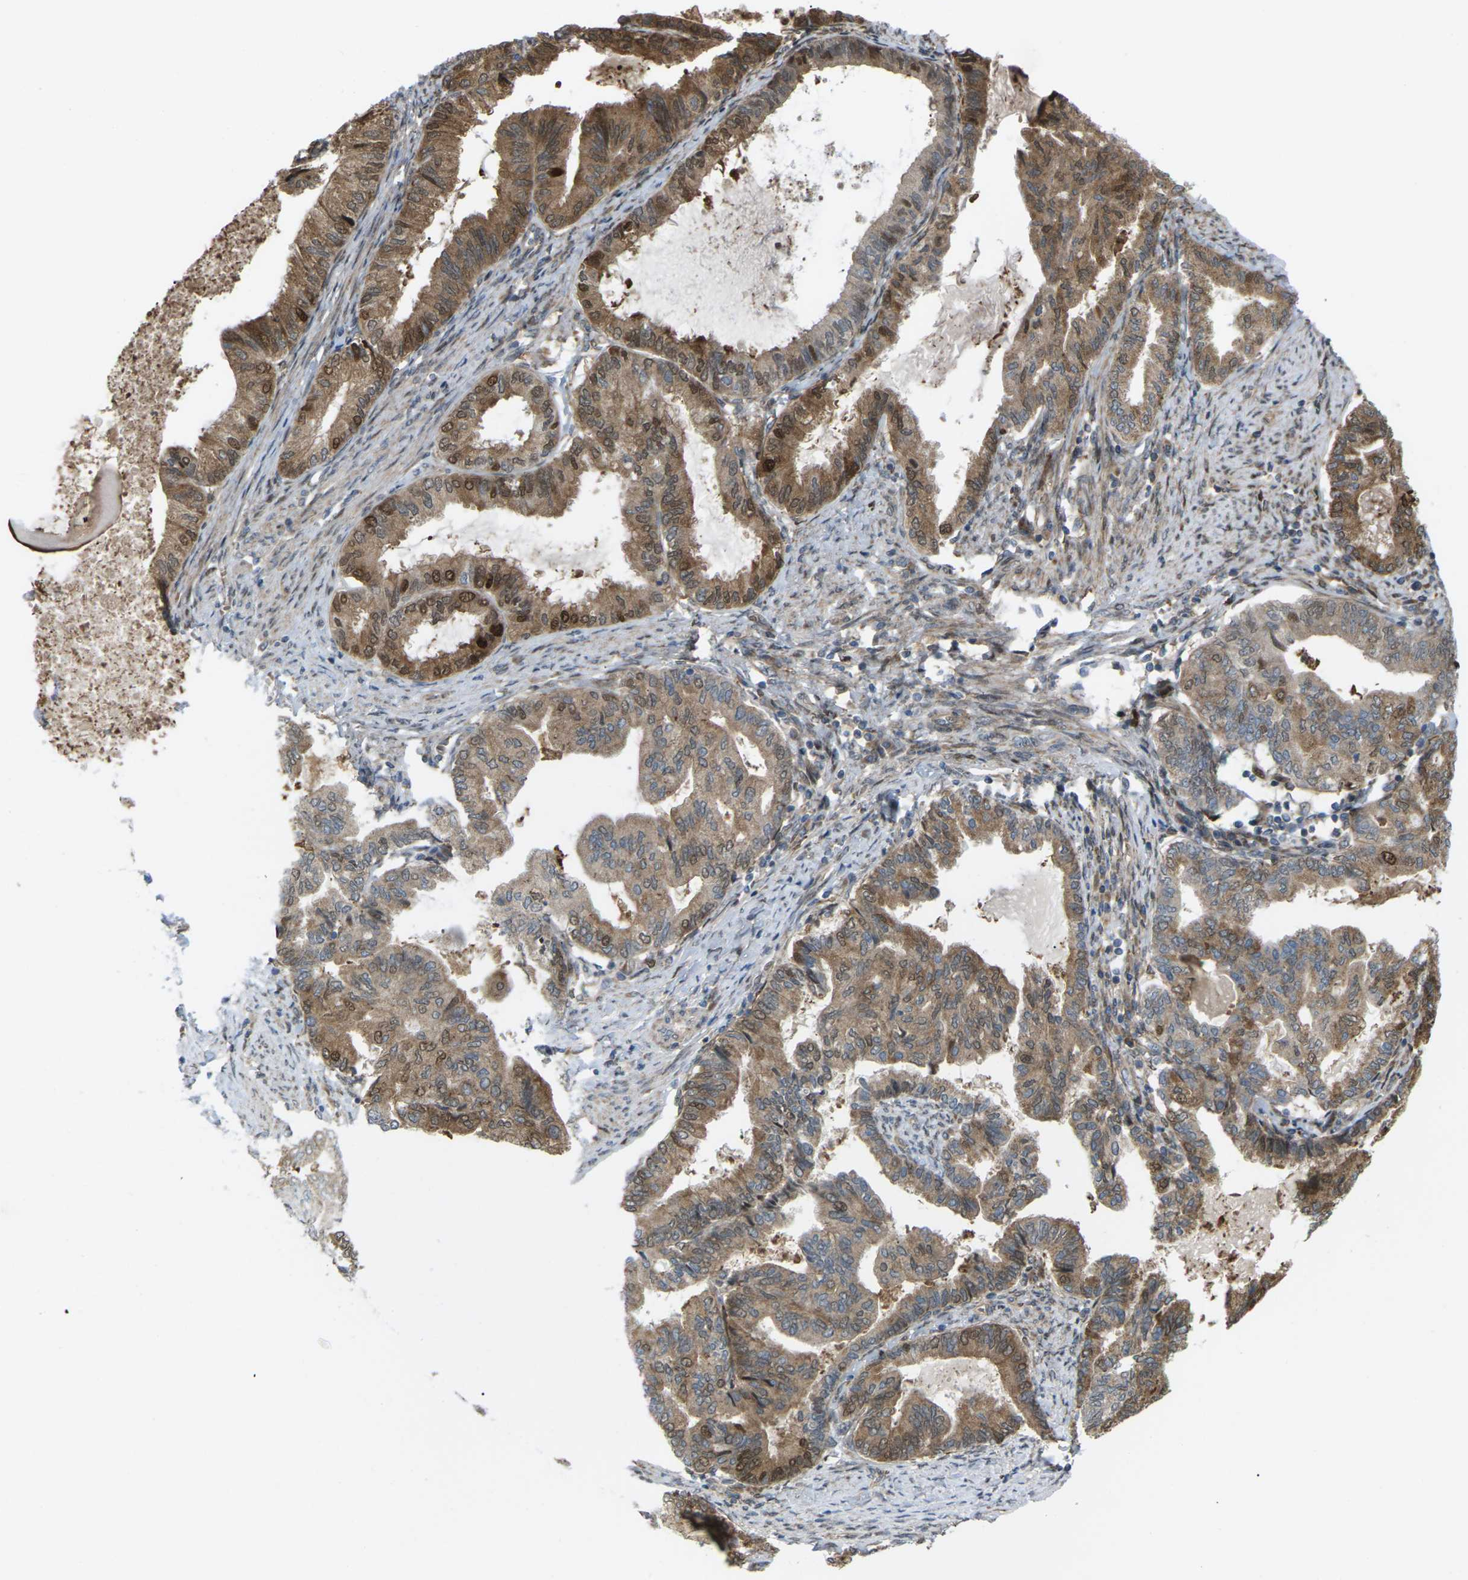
{"staining": {"intensity": "moderate", "quantity": ">75%", "location": "cytoplasmic/membranous,nuclear"}, "tissue": "endometrial cancer", "cell_type": "Tumor cells", "image_type": "cancer", "snomed": [{"axis": "morphology", "description": "Adenocarcinoma, NOS"}, {"axis": "topography", "description": "Endometrium"}], "caption": "This image reveals immunohistochemistry (IHC) staining of endometrial cancer, with medium moderate cytoplasmic/membranous and nuclear positivity in about >75% of tumor cells.", "gene": "ROBO1", "patient": {"sex": "female", "age": 86}}